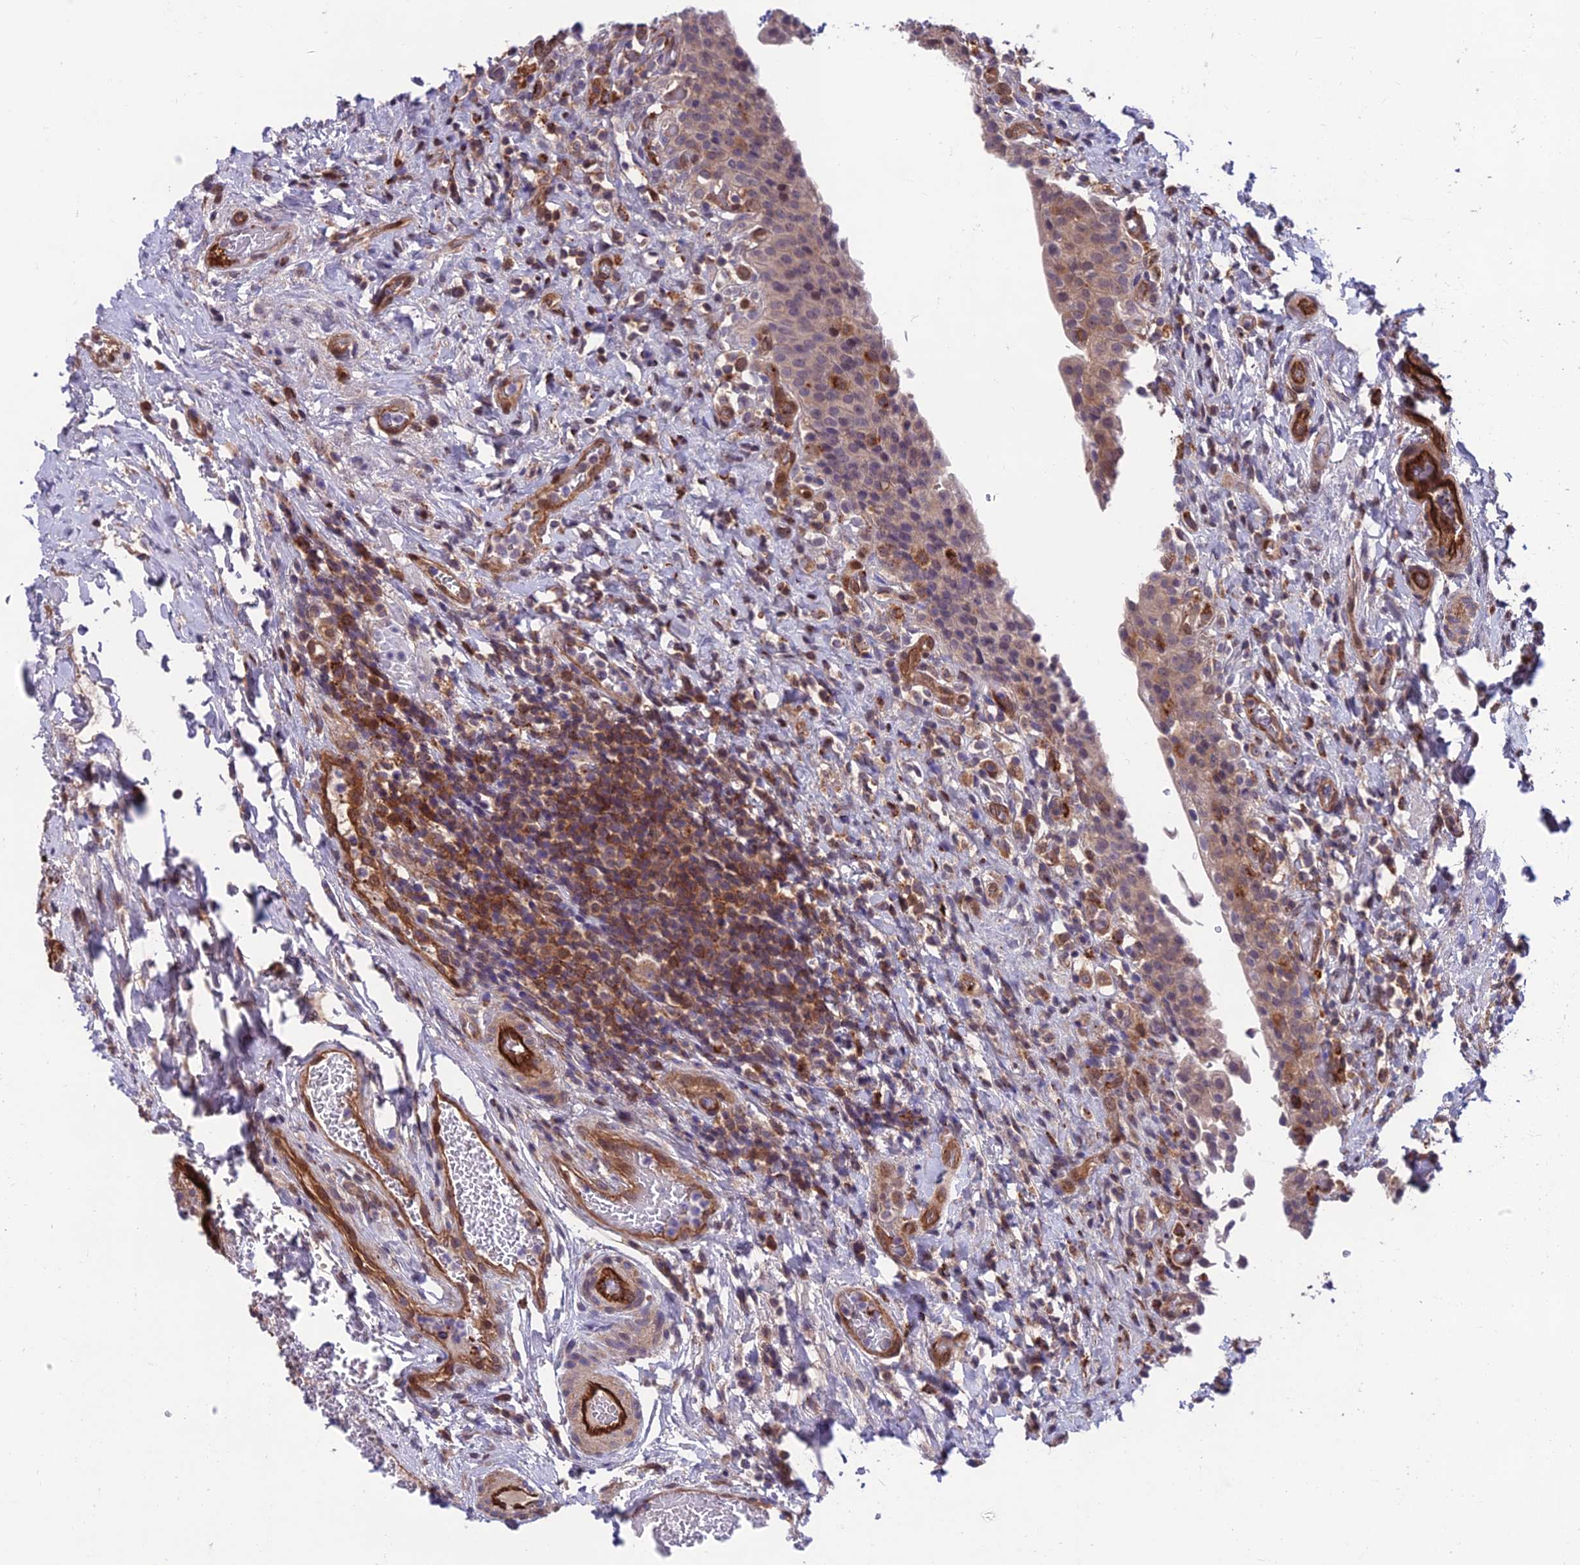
{"staining": {"intensity": "weak", "quantity": "<25%", "location": "cytoplasmic/membranous"}, "tissue": "urinary bladder", "cell_type": "Urothelial cells", "image_type": "normal", "snomed": [{"axis": "morphology", "description": "Normal tissue, NOS"}, {"axis": "morphology", "description": "Inflammation, NOS"}, {"axis": "topography", "description": "Urinary bladder"}], "caption": "An immunohistochemistry histopathology image of unremarkable urinary bladder is shown. There is no staining in urothelial cells of urinary bladder. (DAB (3,3'-diaminobenzidine) IHC, high magnification).", "gene": "RTN4RL1", "patient": {"sex": "male", "age": 64}}